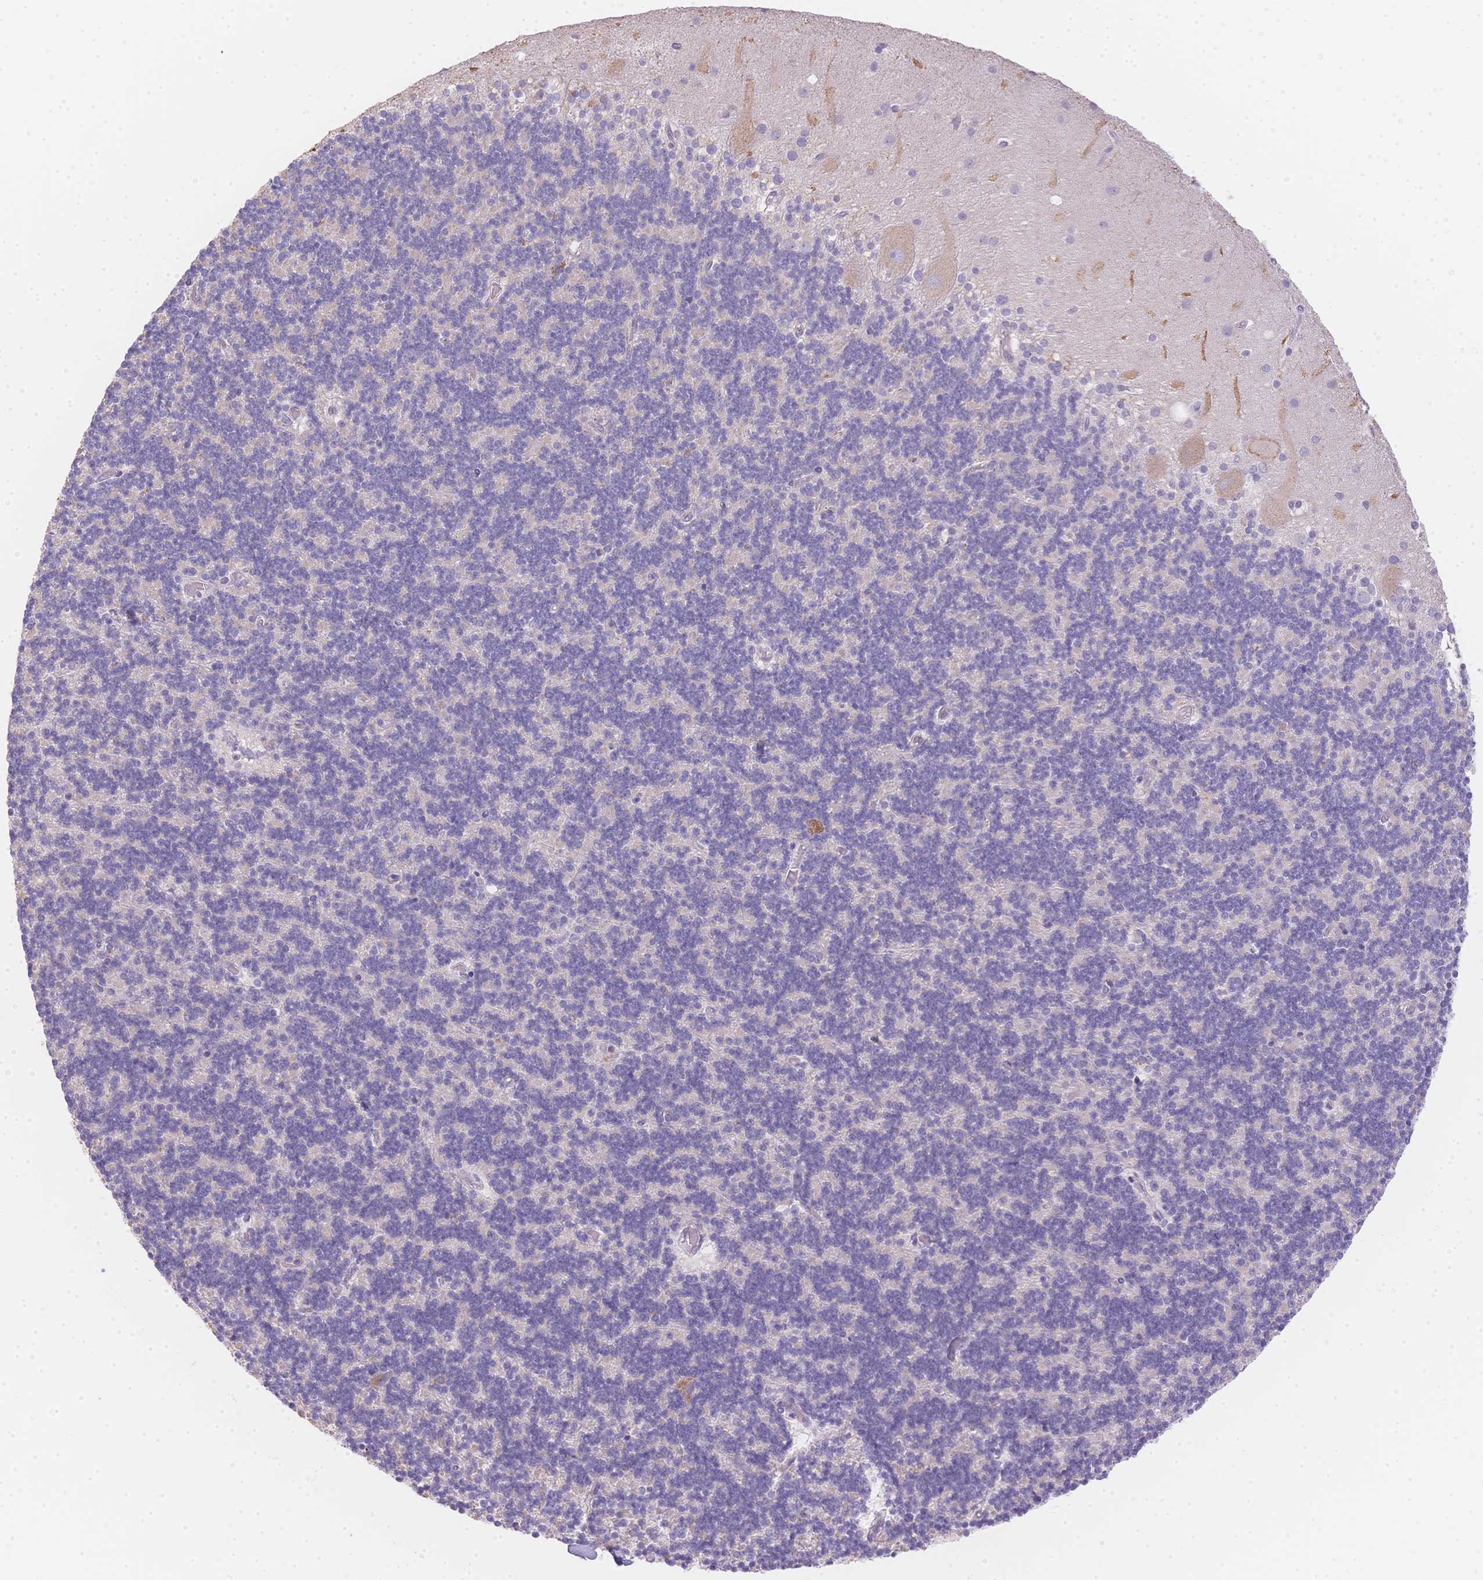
{"staining": {"intensity": "negative", "quantity": "none", "location": "none"}, "tissue": "cerebellum", "cell_type": "Cells in granular layer", "image_type": "normal", "snomed": [{"axis": "morphology", "description": "Normal tissue, NOS"}, {"axis": "topography", "description": "Cerebellum"}], "caption": "A high-resolution micrograph shows IHC staining of benign cerebellum, which shows no significant staining in cells in granular layer.", "gene": "SMYD1", "patient": {"sex": "male", "age": 70}}